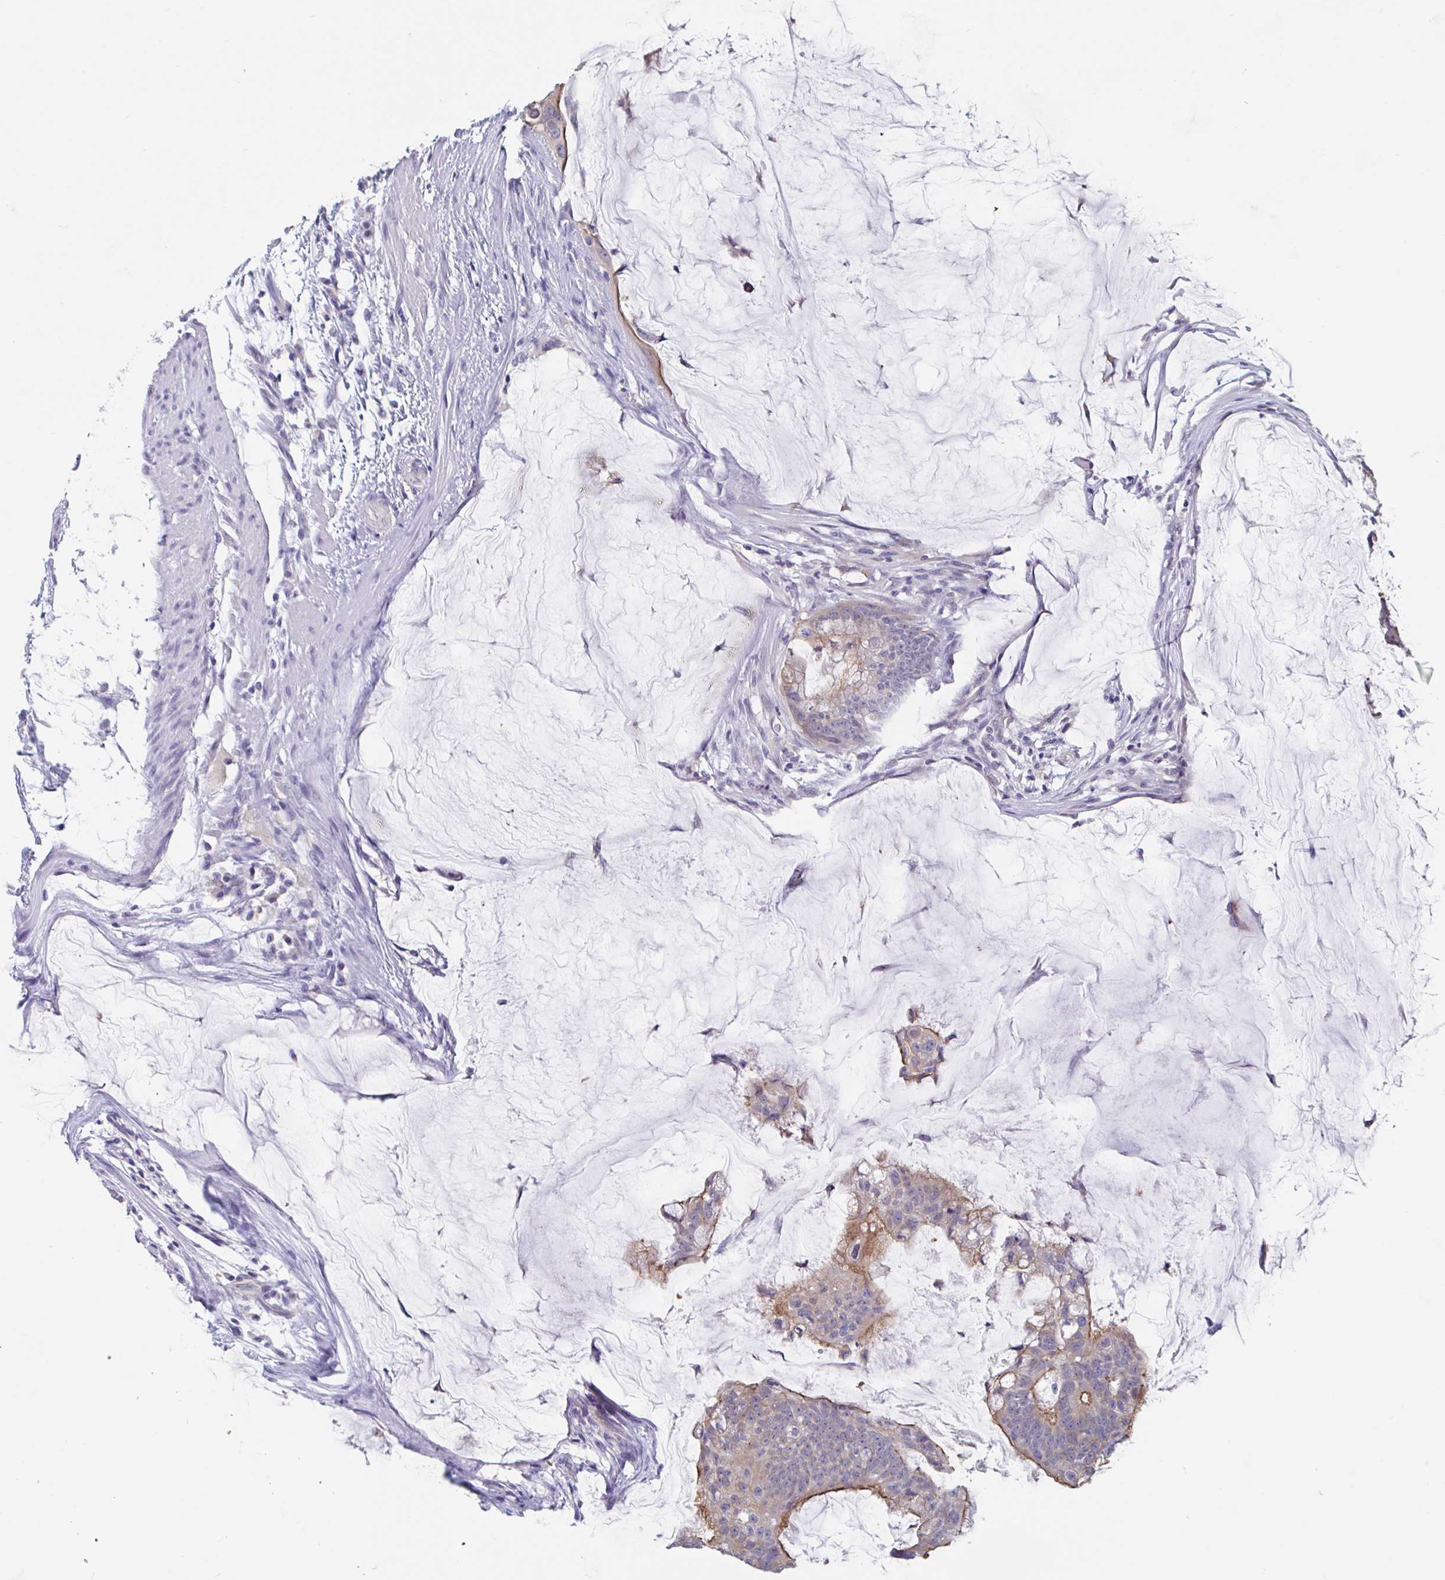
{"staining": {"intensity": "moderate", "quantity": "25%-75%", "location": "cytoplasmic/membranous"}, "tissue": "colorectal cancer", "cell_type": "Tumor cells", "image_type": "cancer", "snomed": [{"axis": "morphology", "description": "Adenocarcinoma, NOS"}, {"axis": "topography", "description": "Colon"}], "caption": "About 25%-75% of tumor cells in human colorectal cancer (adenocarcinoma) display moderate cytoplasmic/membranous protein positivity as visualized by brown immunohistochemical staining.", "gene": "UNKL", "patient": {"sex": "male", "age": 62}}